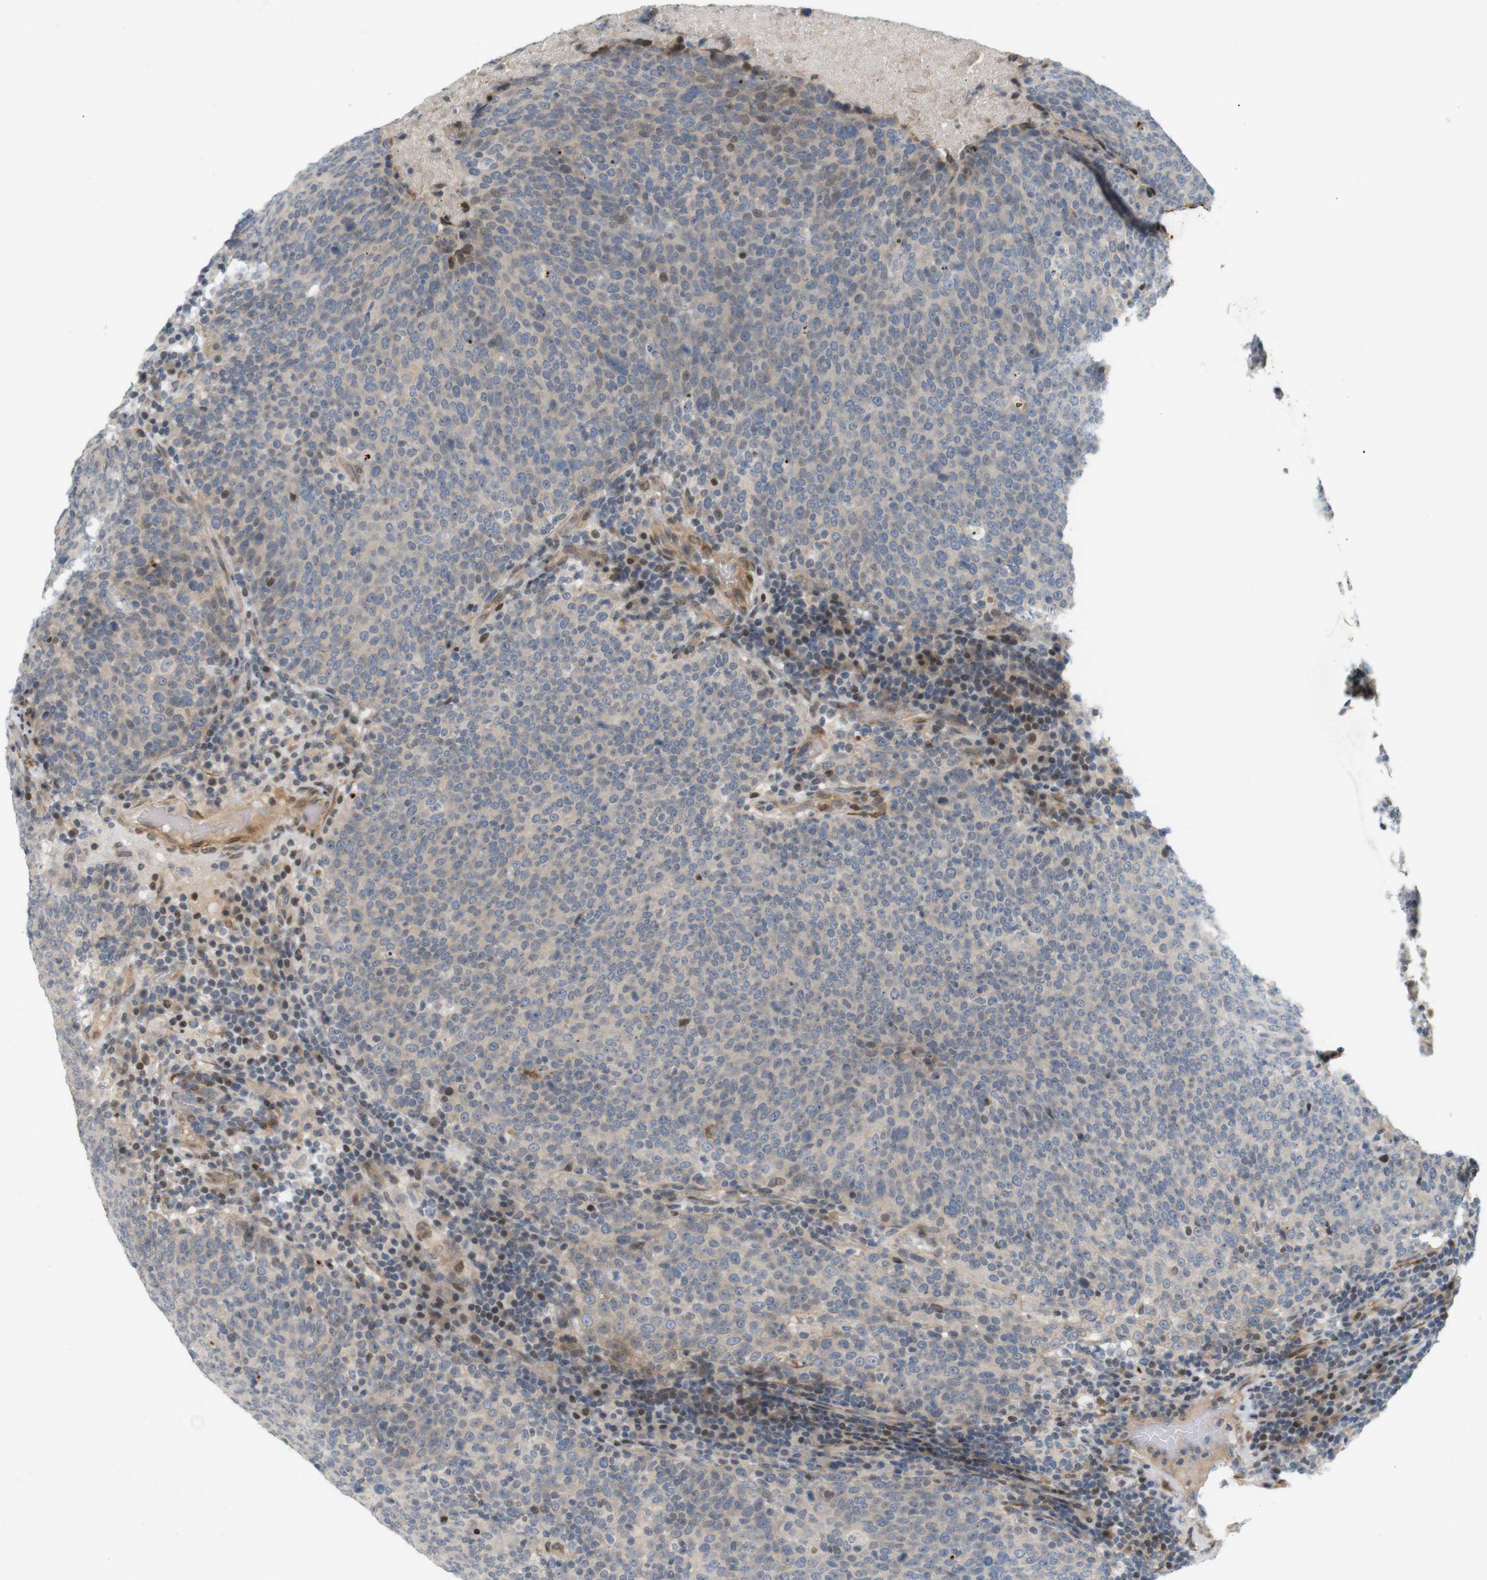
{"staining": {"intensity": "weak", "quantity": "<25%", "location": "nuclear"}, "tissue": "head and neck cancer", "cell_type": "Tumor cells", "image_type": "cancer", "snomed": [{"axis": "morphology", "description": "Squamous cell carcinoma, NOS"}, {"axis": "morphology", "description": "Squamous cell carcinoma, metastatic, NOS"}, {"axis": "topography", "description": "Lymph node"}, {"axis": "topography", "description": "Head-Neck"}], "caption": "High magnification brightfield microscopy of head and neck cancer stained with DAB (3,3'-diaminobenzidine) (brown) and counterstained with hematoxylin (blue): tumor cells show no significant expression.", "gene": "PPP1R14A", "patient": {"sex": "male", "age": 62}}